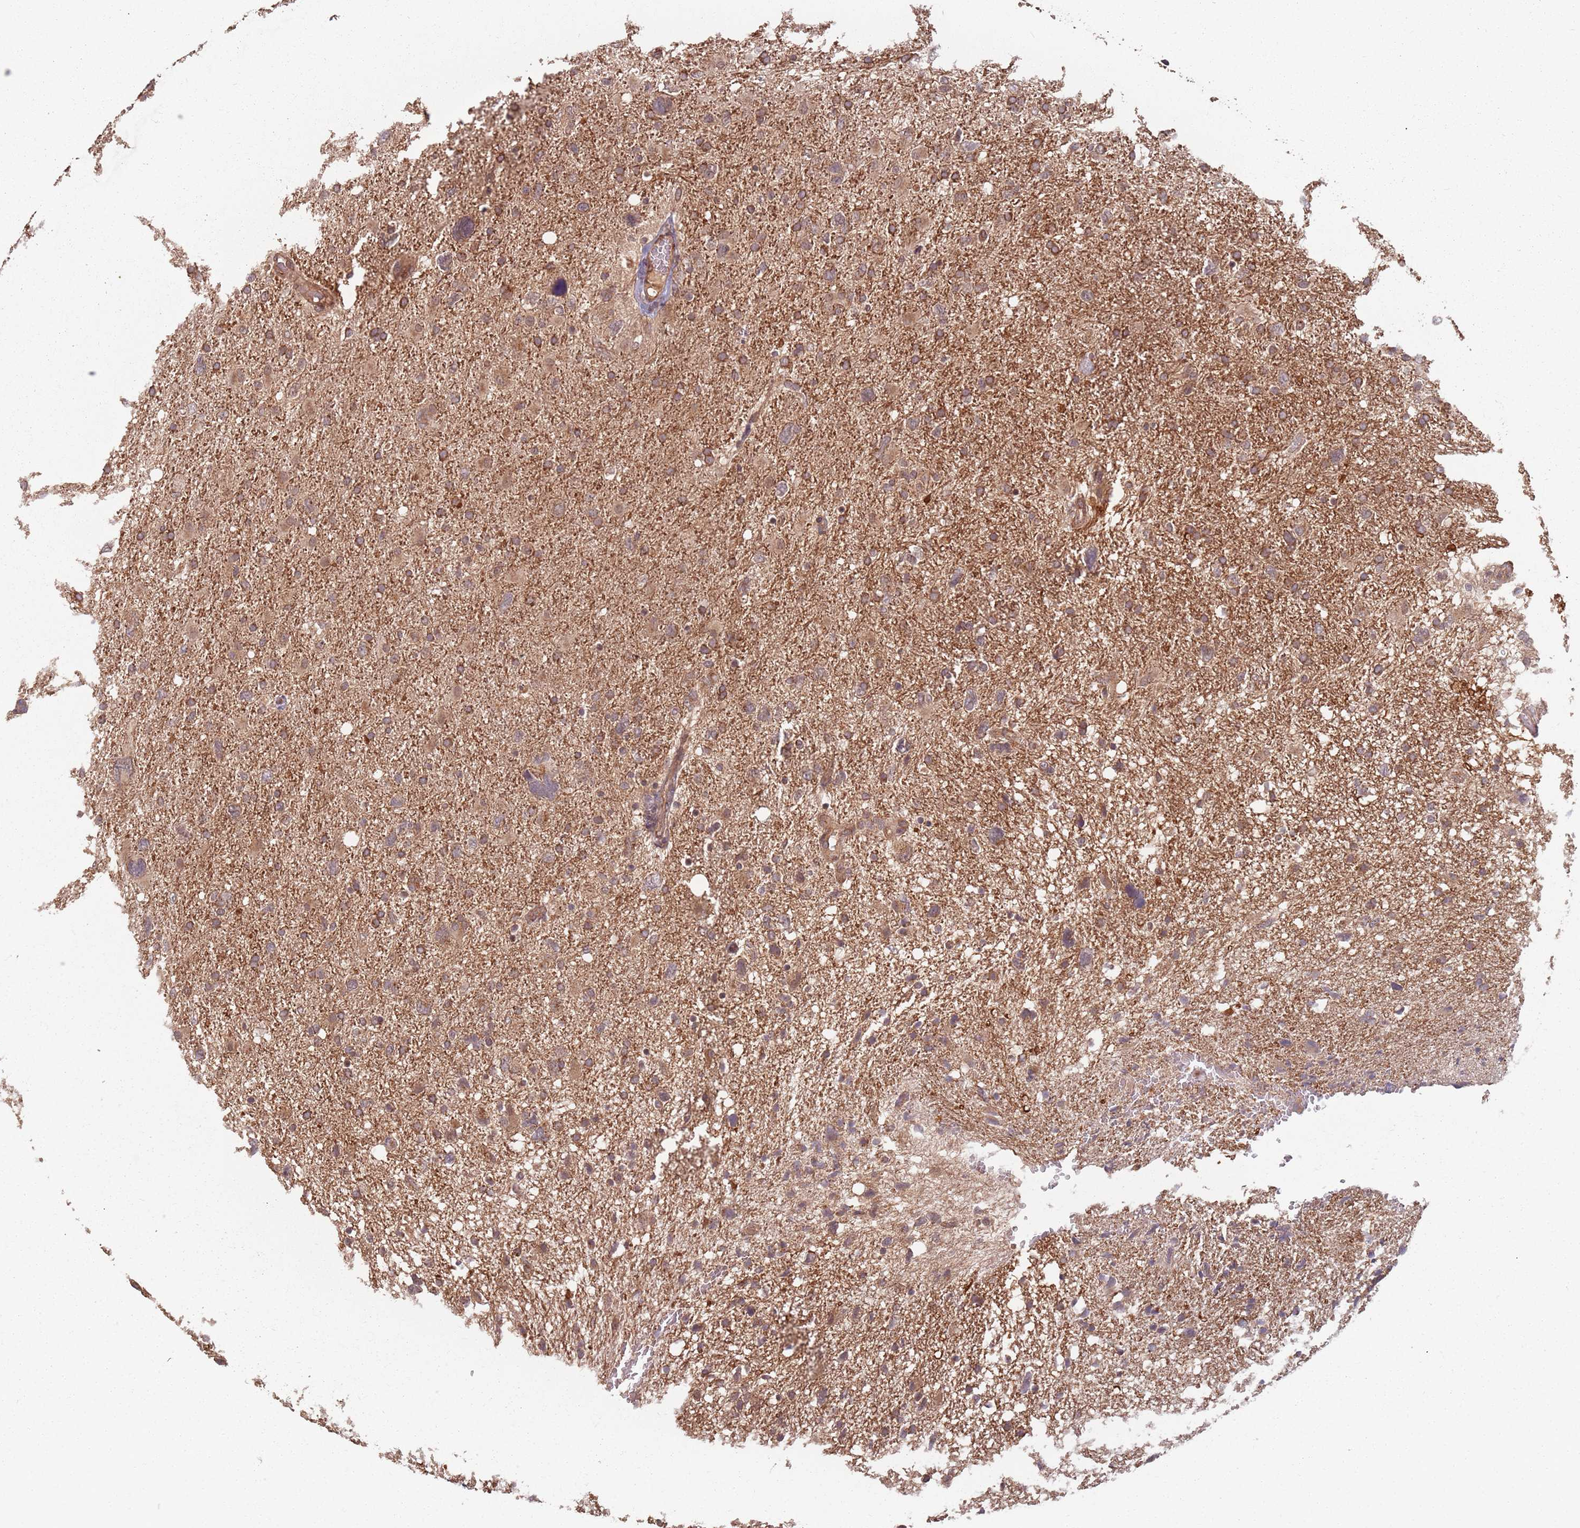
{"staining": {"intensity": "moderate", "quantity": ">75%", "location": "cytoplasmic/membranous"}, "tissue": "glioma", "cell_type": "Tumor cells", "image_type": "cancer", "snomed": [{"axis": "morphology", "description": "Glioma, malignant, High grade"}, {"axis": "topography", "description": "Brain"}], "caption": "This histopathology image reveals malignant high-grade glioma stained with immunohistochemistry to label a protein in brown. The cytoplasmic/membranous of tumor cells show moderate positivity for the protein. Nuclei are counter-stained blue.", "gene": "C3orf14", "patient": {"sex": "male", "age": 61}}